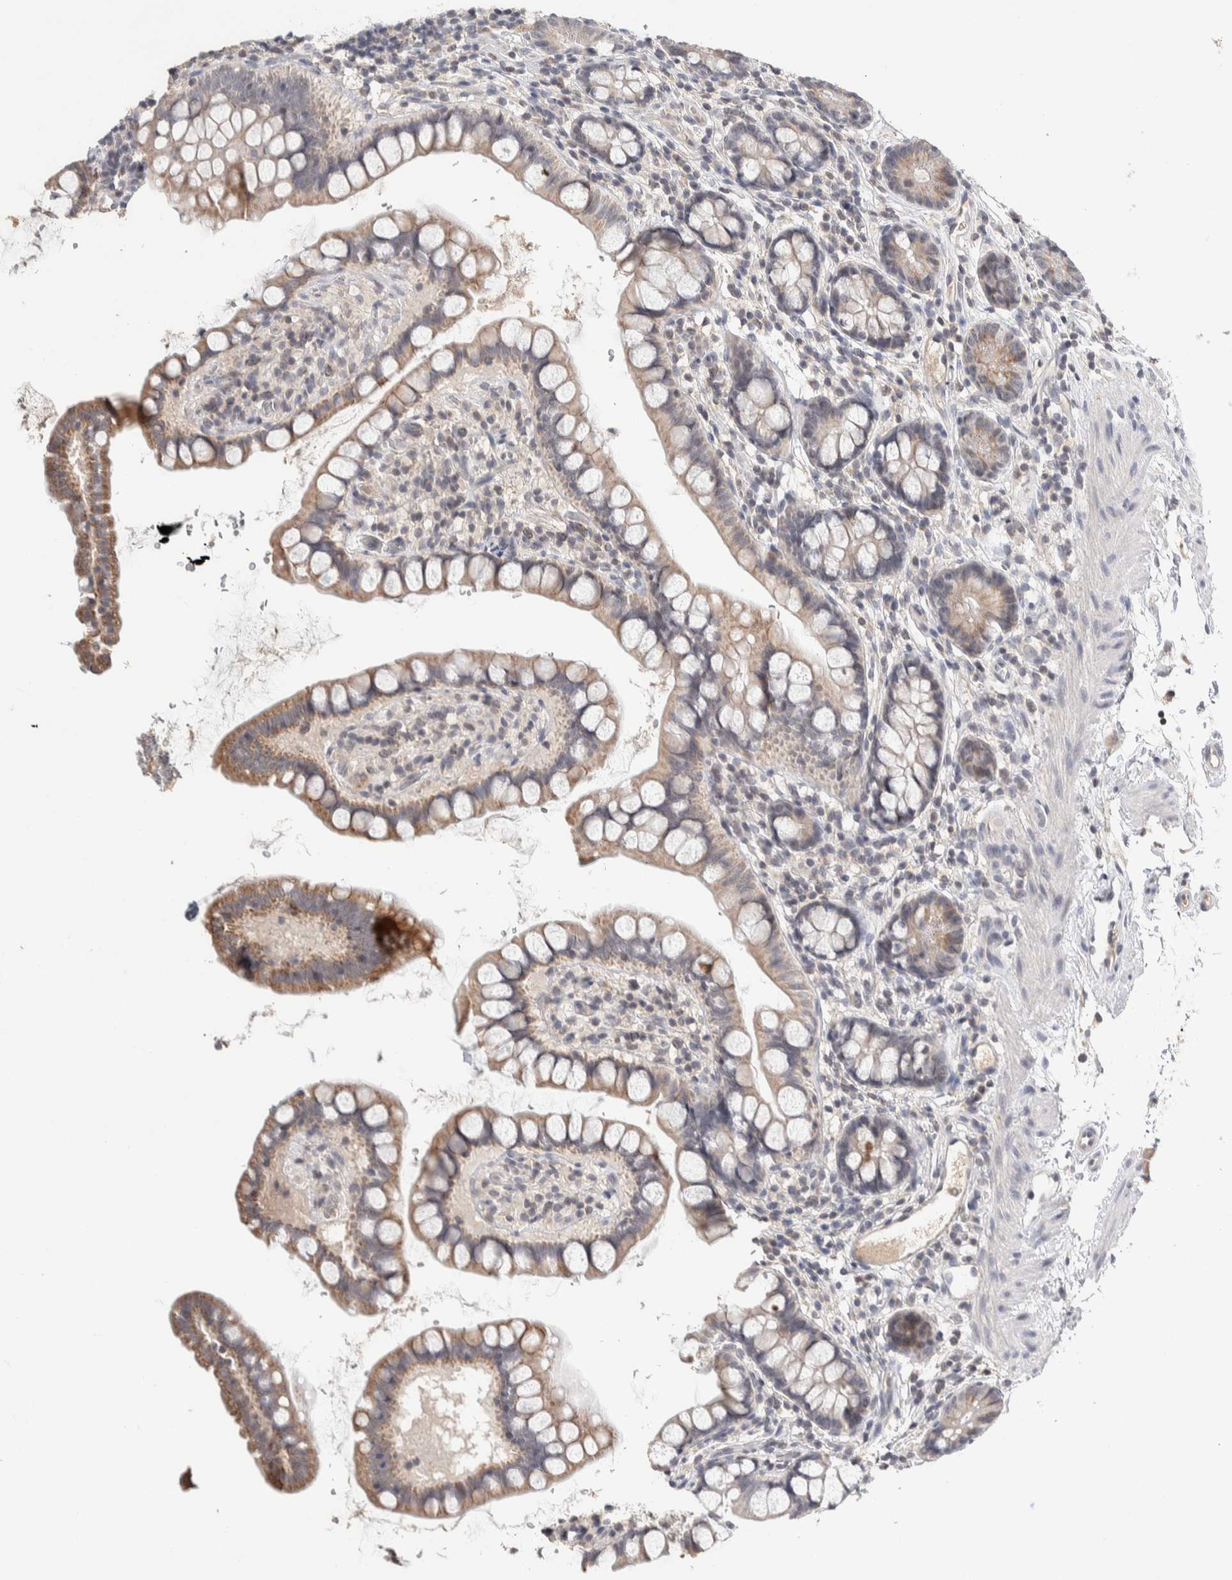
{"staining": {"intensity": "moderate", "quantity": "<25%", "location": "cytoplasmic/membranous"}, "tissue": "small intestine", "cell_type": "Glandular cells", "image_type": "normal", "snomed": [{"axis": "morphology", "description": "Normal tissue, NOS"}, {"axis": "topography", "description": "Smooth muscle"}, {"axis": "topography", "description": "Small intestine"}], "caption": "Small intestine stained with immunohistochemistry displays moderate cytoplasmic/membranous positivity in about <25% of glandular cells. (DAB (3,3'-diaminobenzidine) IHC, brown staining for protein, blue staining for nuclei).", "gene": "CRAT", "patient": {"sex": "female", "age": 84}}